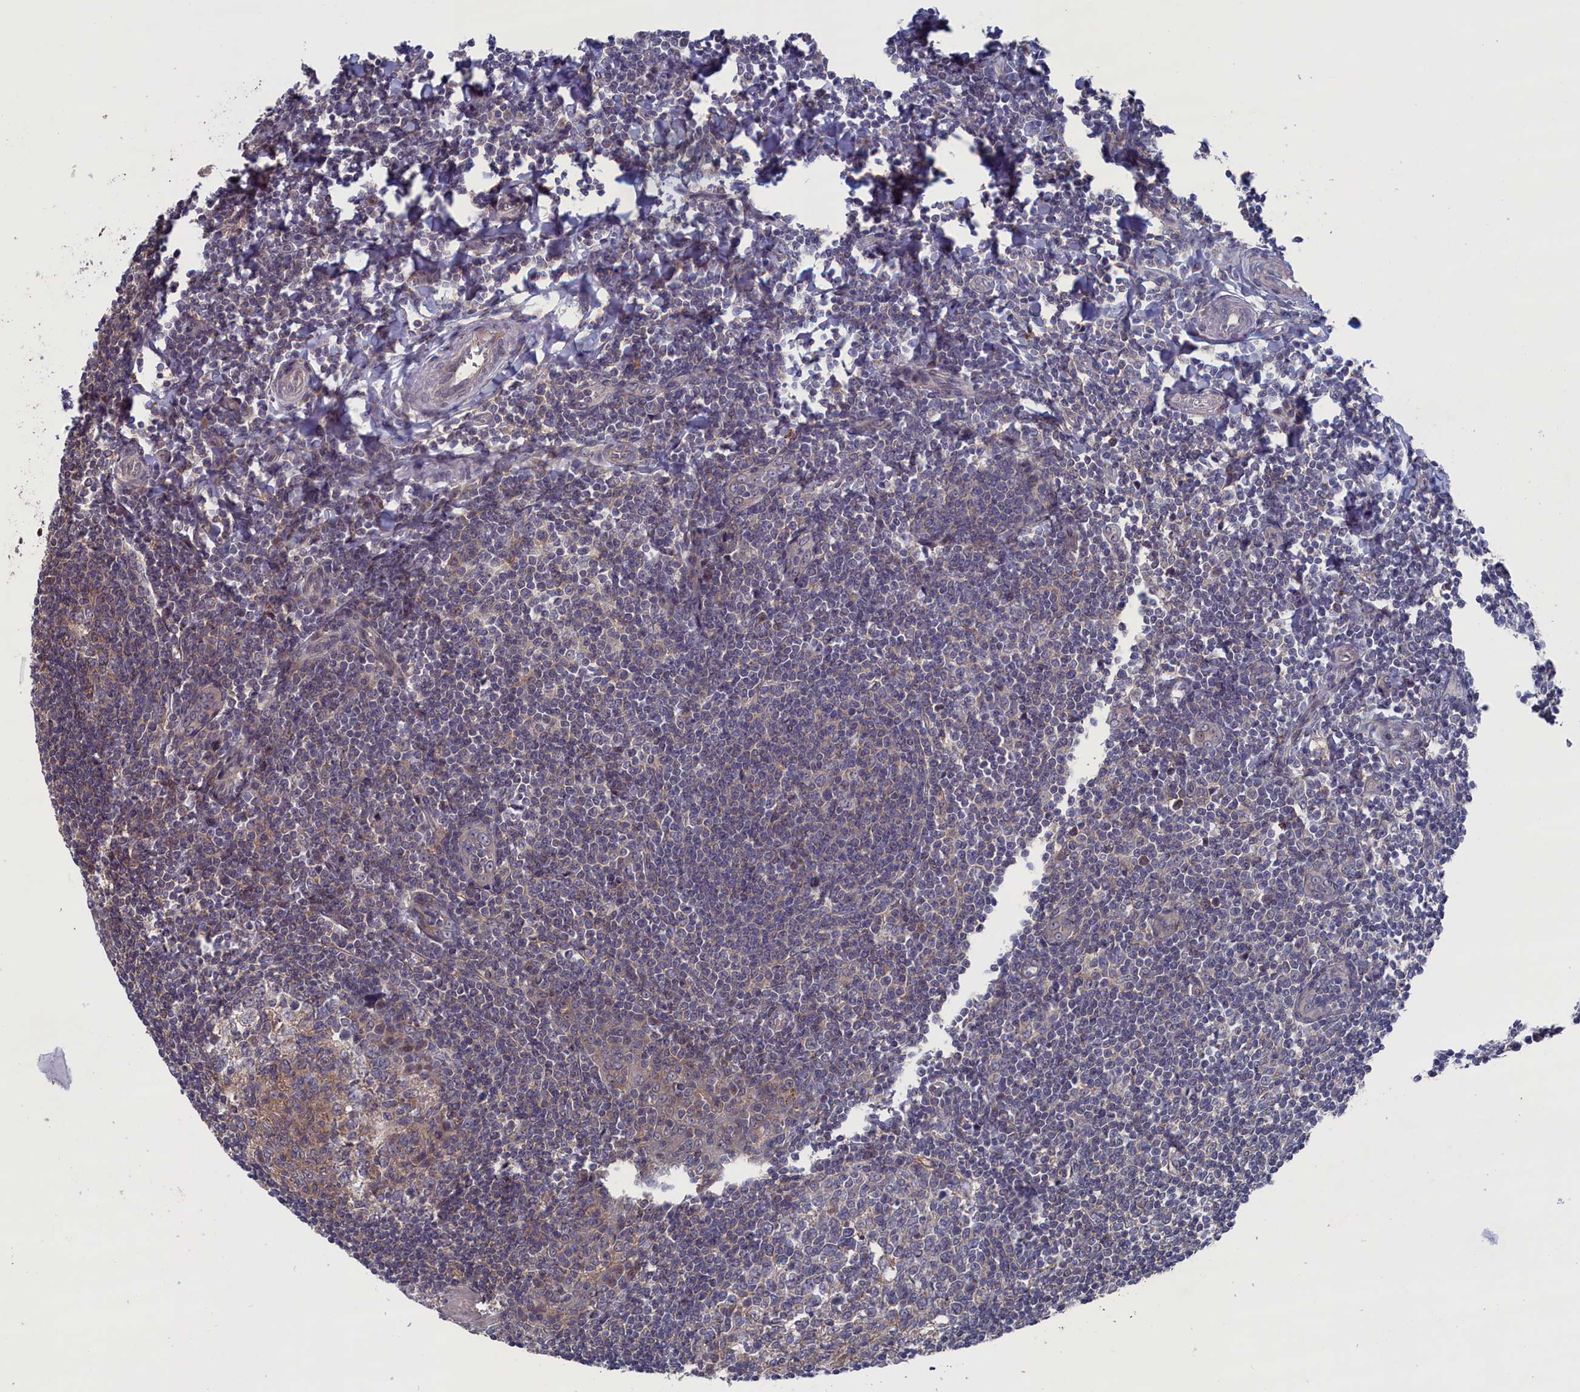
{"staining": {"intensity": "weak", "quantity": "25%-75%", "location": "cytoplasmic/membranous"}, "tissue": "tonsil", "cell_type": "Germinal center cells", "image_type": "normal", "snomed": [{"axis": "morphology", "description": "Normal tissue, NOS"}, {"axis": "topography", "description": "Tonsil"}], "caption": "Benign tonsil displays weak cytoplasmic/membranous positivity in approximately 25%-75% of germinal center cells.", "gene": "SPATA13", "patient": {"sex": "male", "age": 27}}